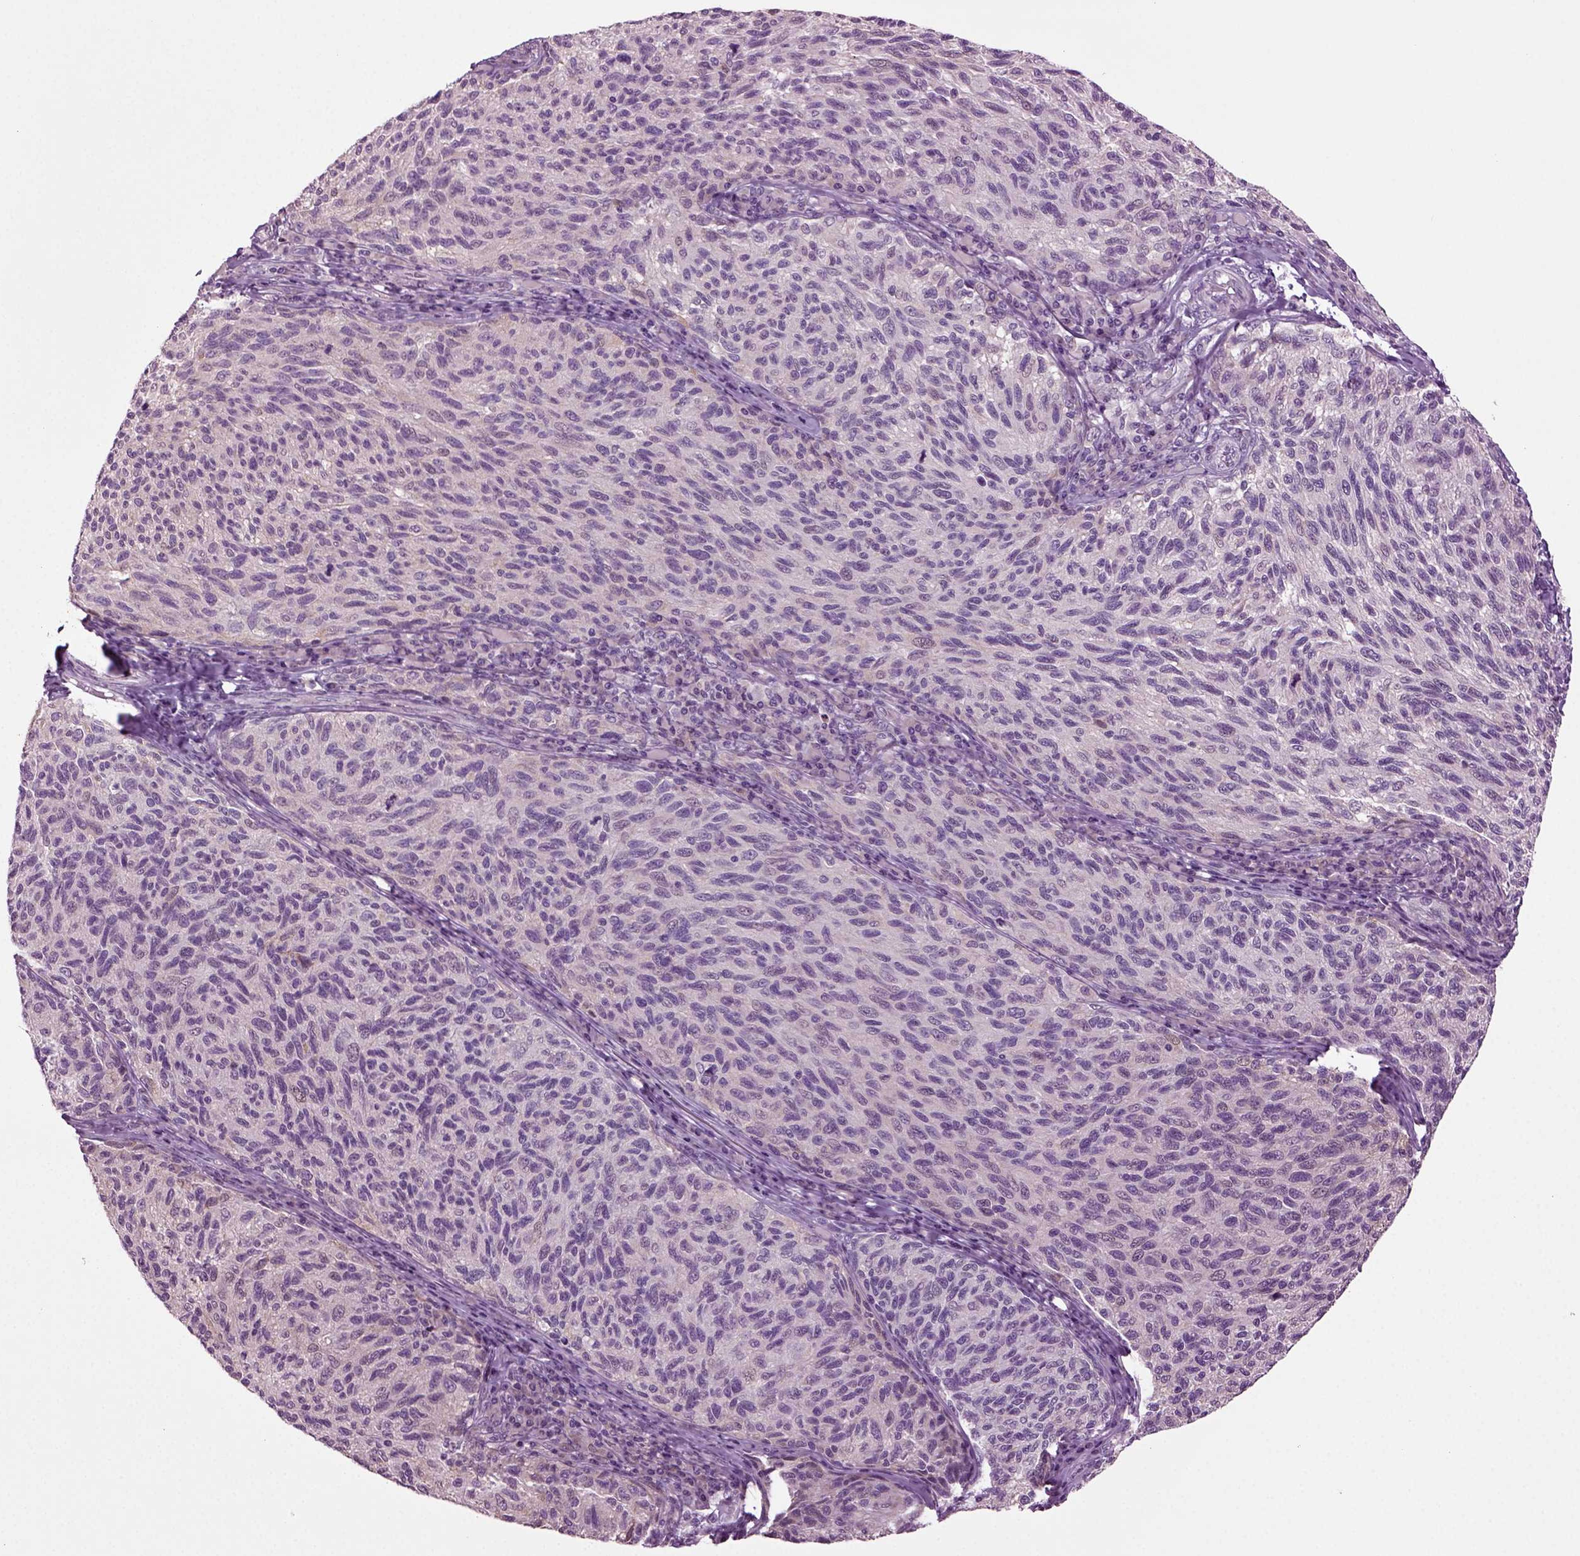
{"staining": {"intensity": "negative", "quantity": "none", "location": "none"}, "tissue": "melanoma", "cell_type": "Tumor cells", "image_type": "cancer", "snomed": [{"axis": "morphology", "description": "Malignant melanoma, NOS"}, {"axis": "topography", "description": "Skin"}], "caption": "Photomicrograph shows no protein positivity in tumor cells of malignant melanoma tissue.", "gene": "PLCH2", "patient": {"sex": "female", "age": 73}}